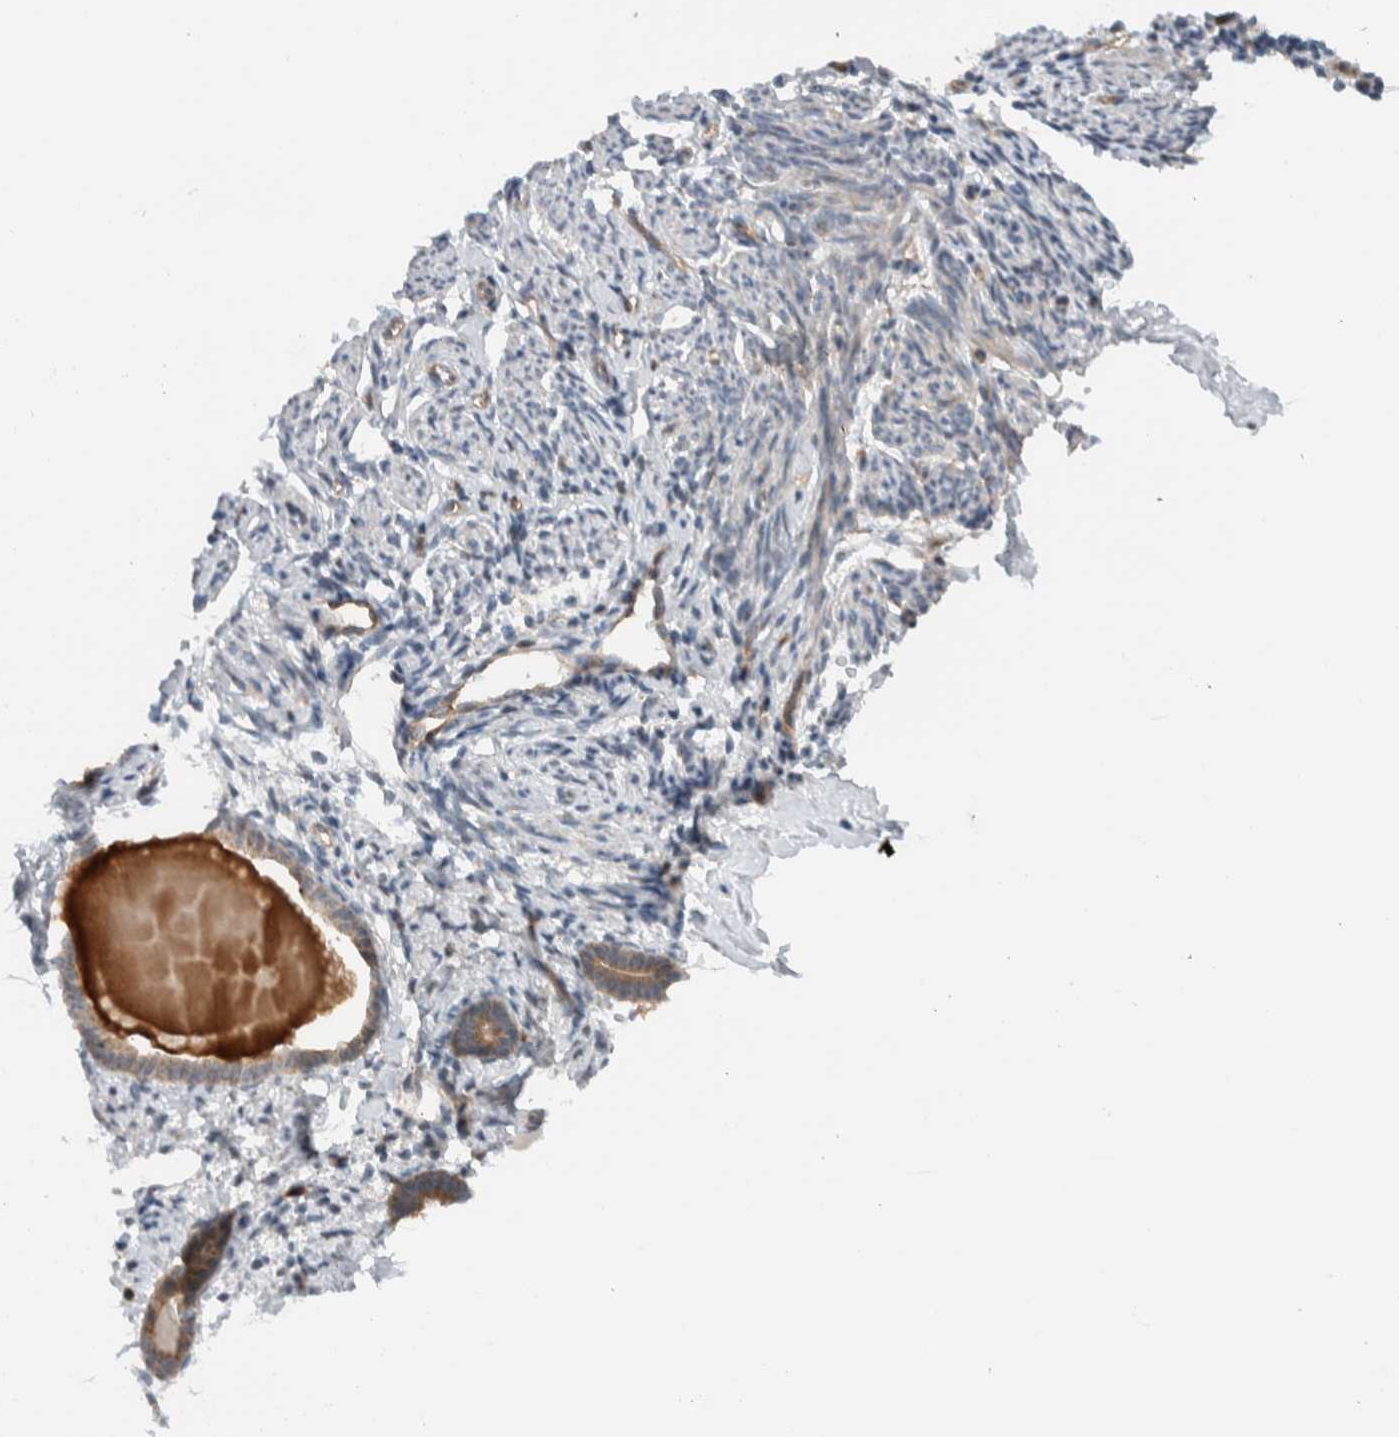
{"staining": {"intensity": "weak", "quantity": "<25%", "location": "cytoplasmic/membranous"}, "tissue": "endometrium", "cell_type": "Cells in endometrial stroma", "image_type": "normal", "snomed": [{"axis": "morphology", "description": "Normal tissue, NOS"}, {"axis": "topography", "description": "Endometrium"}], "caption": "This histopathology image is of benign endometrium stained with immunohistochemistry to label a protein in brown with the nuclei are counter-stained blue. There is no expression in cells in endometrial stroma.", "gene": "KLHL6", "patient": {"sex": "female", "age": 71}}